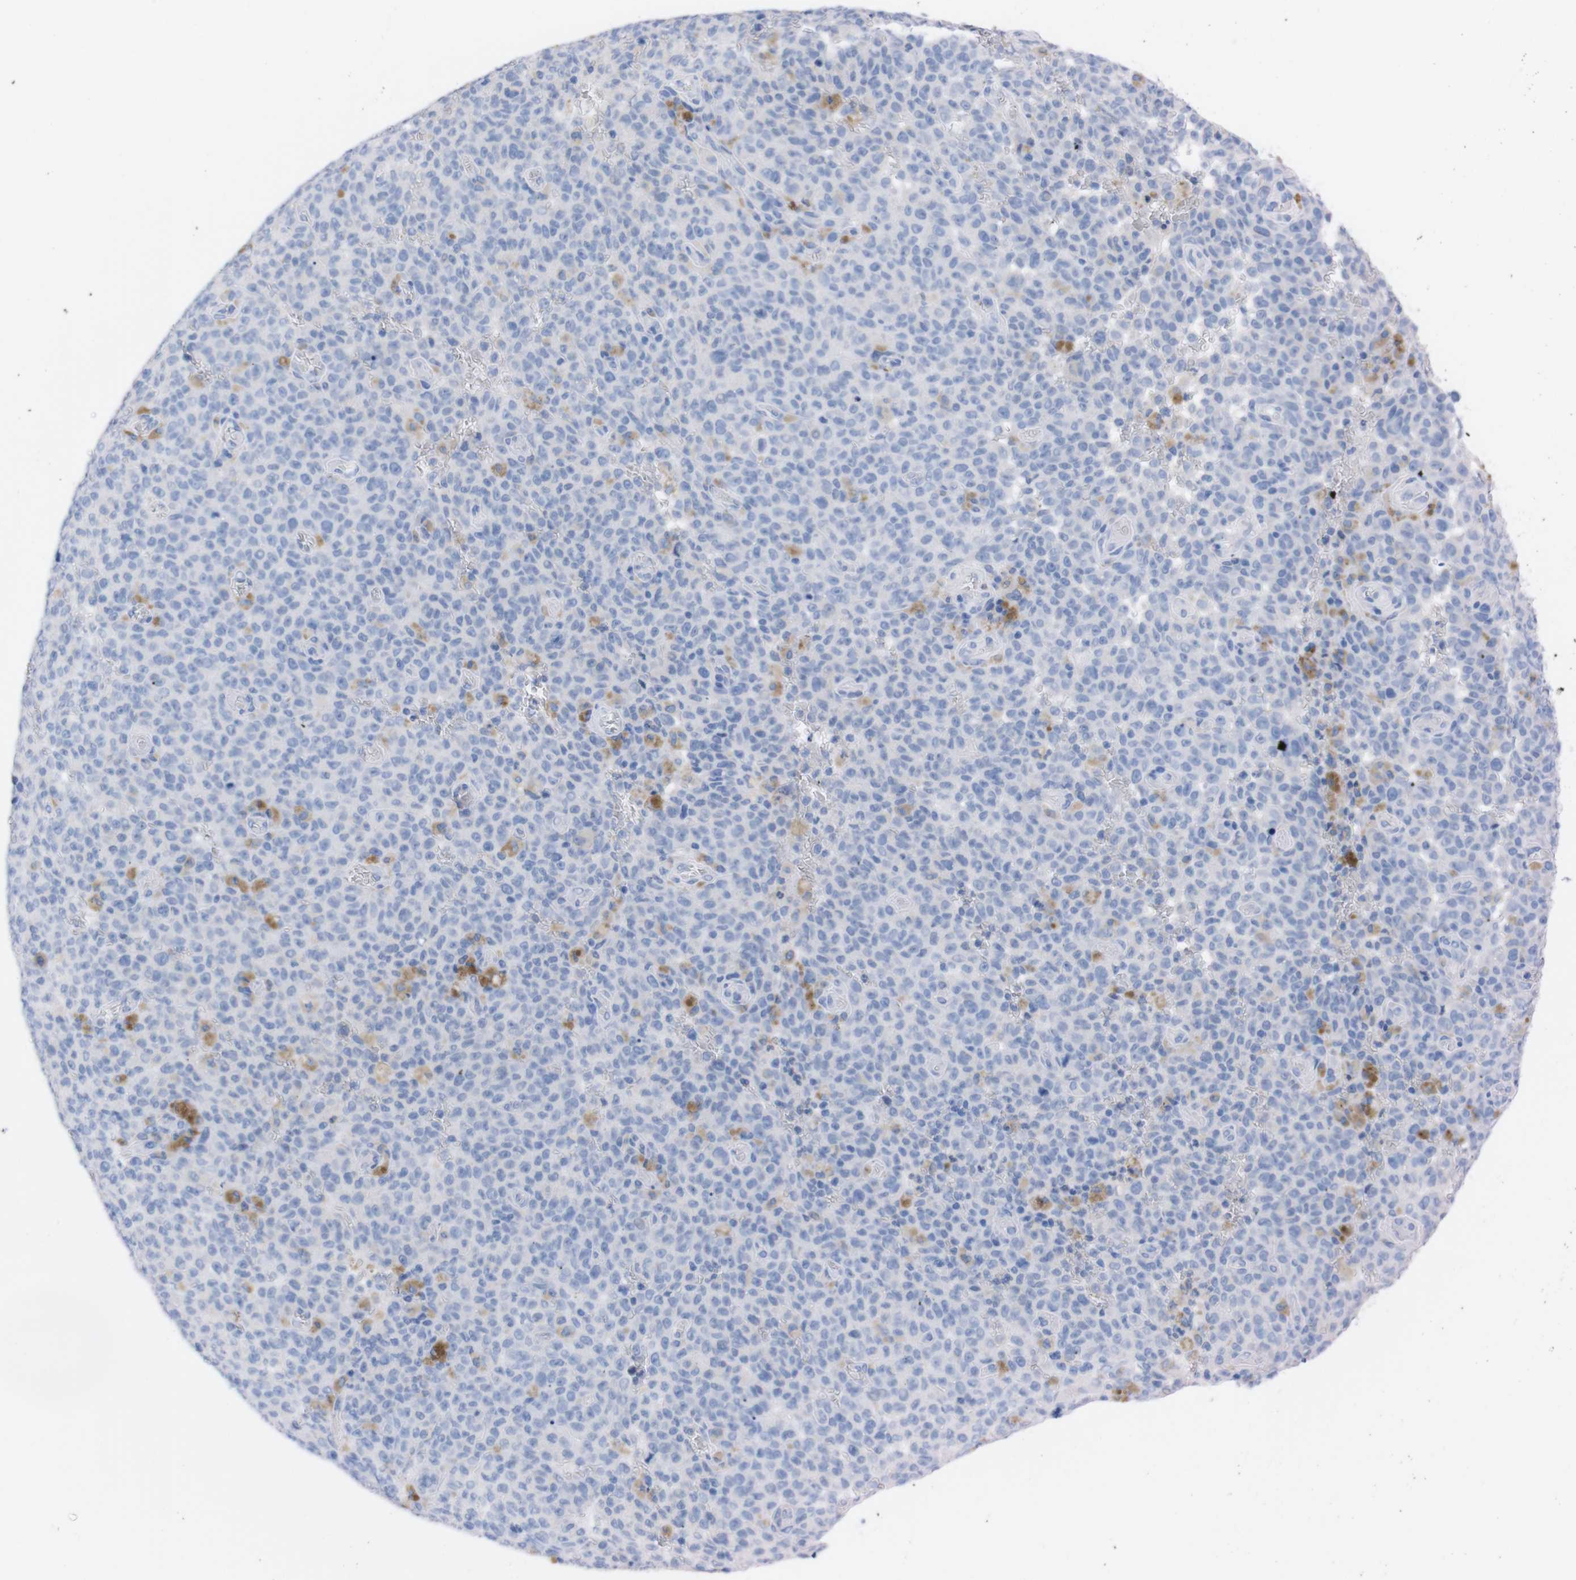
{"staining": {"intensity": "moderate", "quantity": "<25%", "location": "cytoplasmic/membranous"}, "tissue": "melanoma", "cell_type": "Tumor cells", "image_type": "cancer", "snomed": [{"axis": "morphology", "description": "Malignant melanoma, NOS"}, {"axis": "topography", "description": "Skin"}], "caption": "DAB (3,3'-diaminobenzidine) immunohistochemical staining of human melanoma demonstrates moderate cytoplasmic/membranous protein positivity in approximately <25% of tumor cells. (DAB (3,3'-diaminobenzidine) IHC with brightfield microscopy, high magnification).", "gene": "TMEM243", "patient": {"sex": "female", "age": 82}}